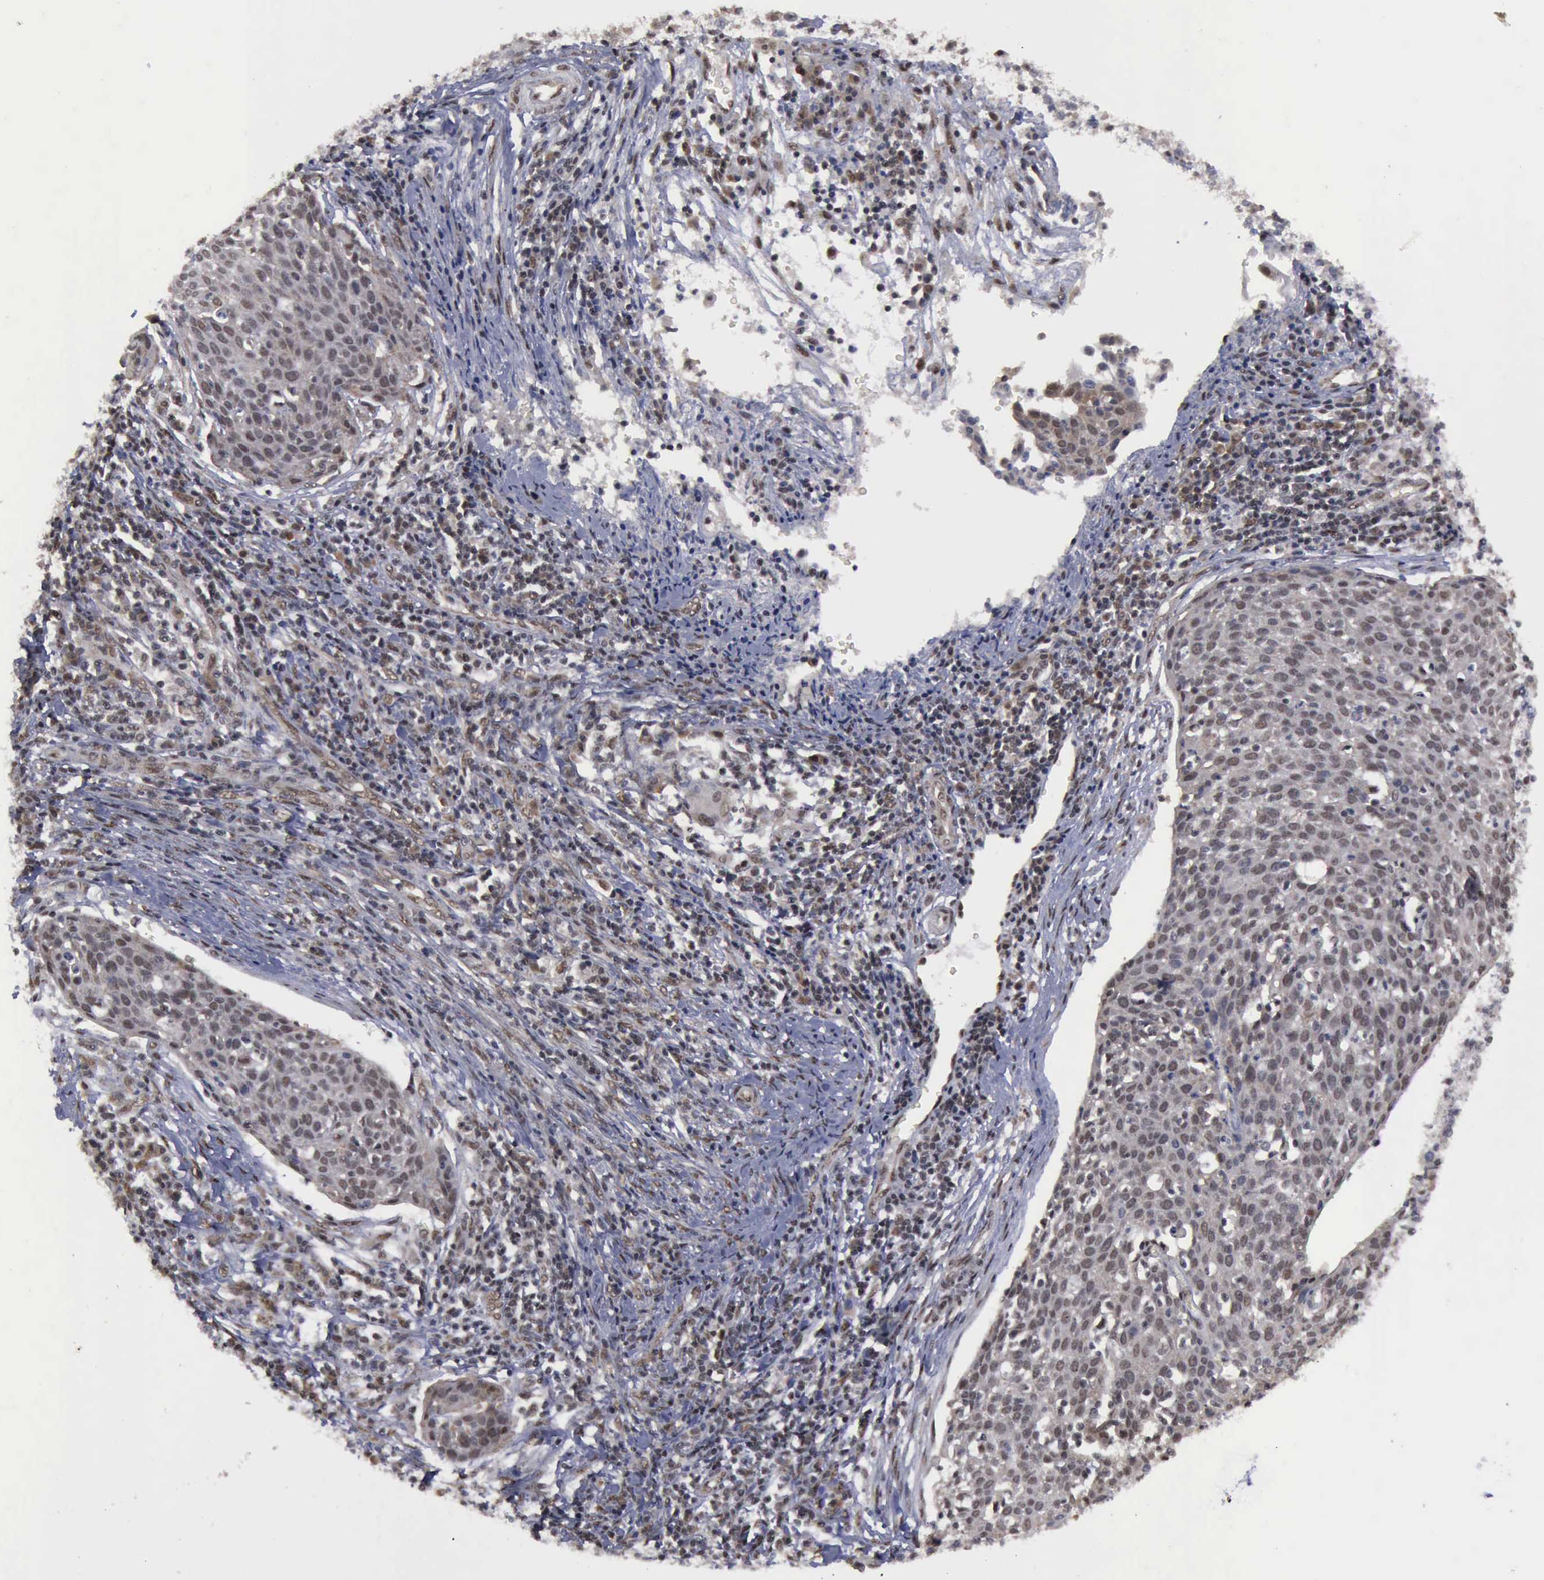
{"staining": {"intensity": "weak", "quantity": "25%-75%", "location": "nuclear"}, "tissue": "cervical cancer", "cell_type": "Tumor cells", "image_type": "cancer", "snomed": [{"axis": "morphology", "description": "Squamous cell carcinoma, NOS"}, {"axis": "topography", "description": "Cervix"}], "caption": "Cervical squamous cell carcinoma tissue reveals weak nuclear staining in about 25%-75% of tumor cells, visualized by immunohistochemistry.", "gene": "RTCB", "patient": {"sex": "female", "age": 38}}